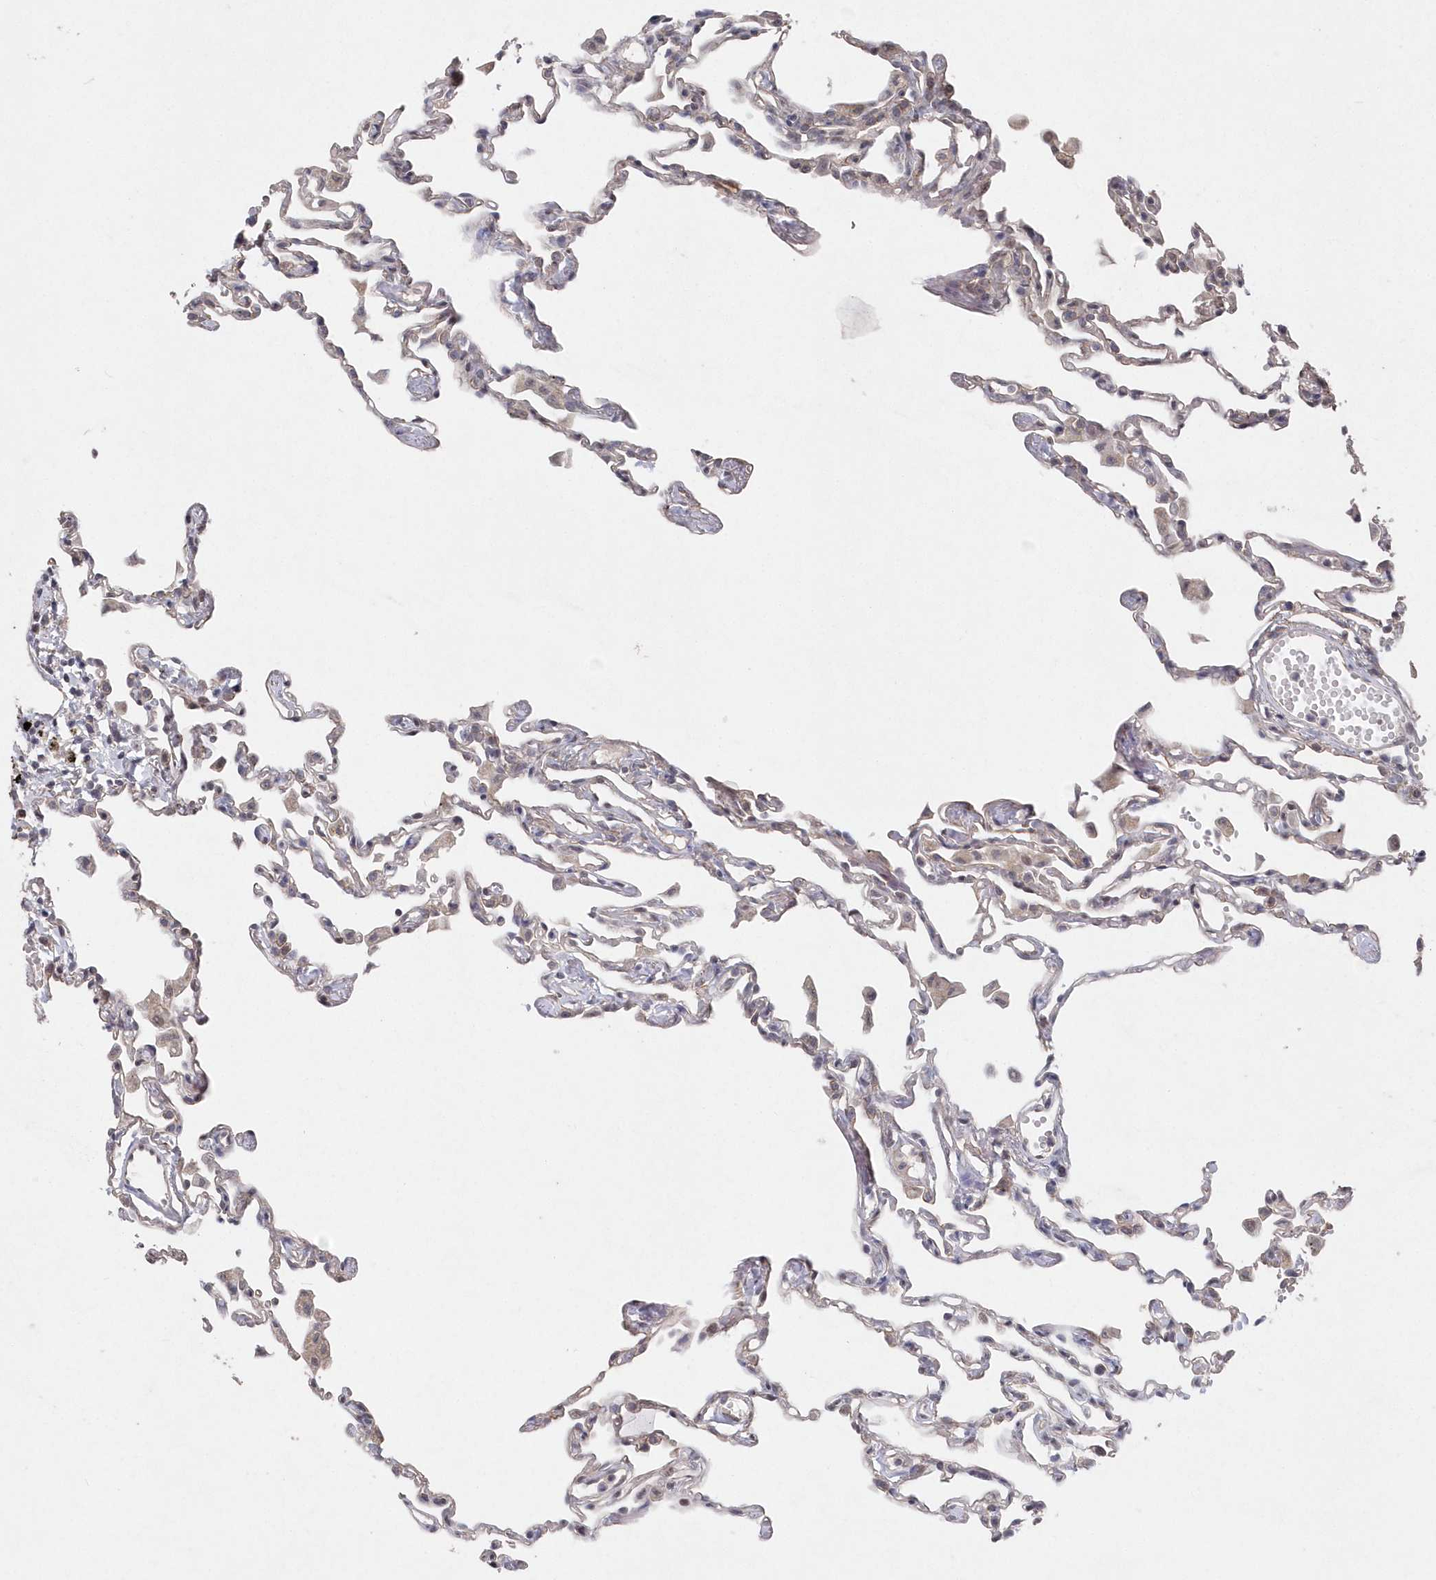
{"staining": {"intensity": "negative", "quantity": "none", "location": "none"}, "tissue": "lung", "cell_type": "Alveolar cells", "image_type": "normal", "snomed": [{"axis": "morphology", "description": "Normal tissue, NOS"}, {"axis": "topography", "description": "Lung"}], "caption": "The IHC photomicrograph has no significant staining in alveolar cells of lung. (Stains: DAB immunohistochemistry (IHC) with hematoxylin counter stain, Microscopy: brightfield microscopy at high magnification).", "gene": "VSIG2", "patient": {"sex": "female", "age": 49}}